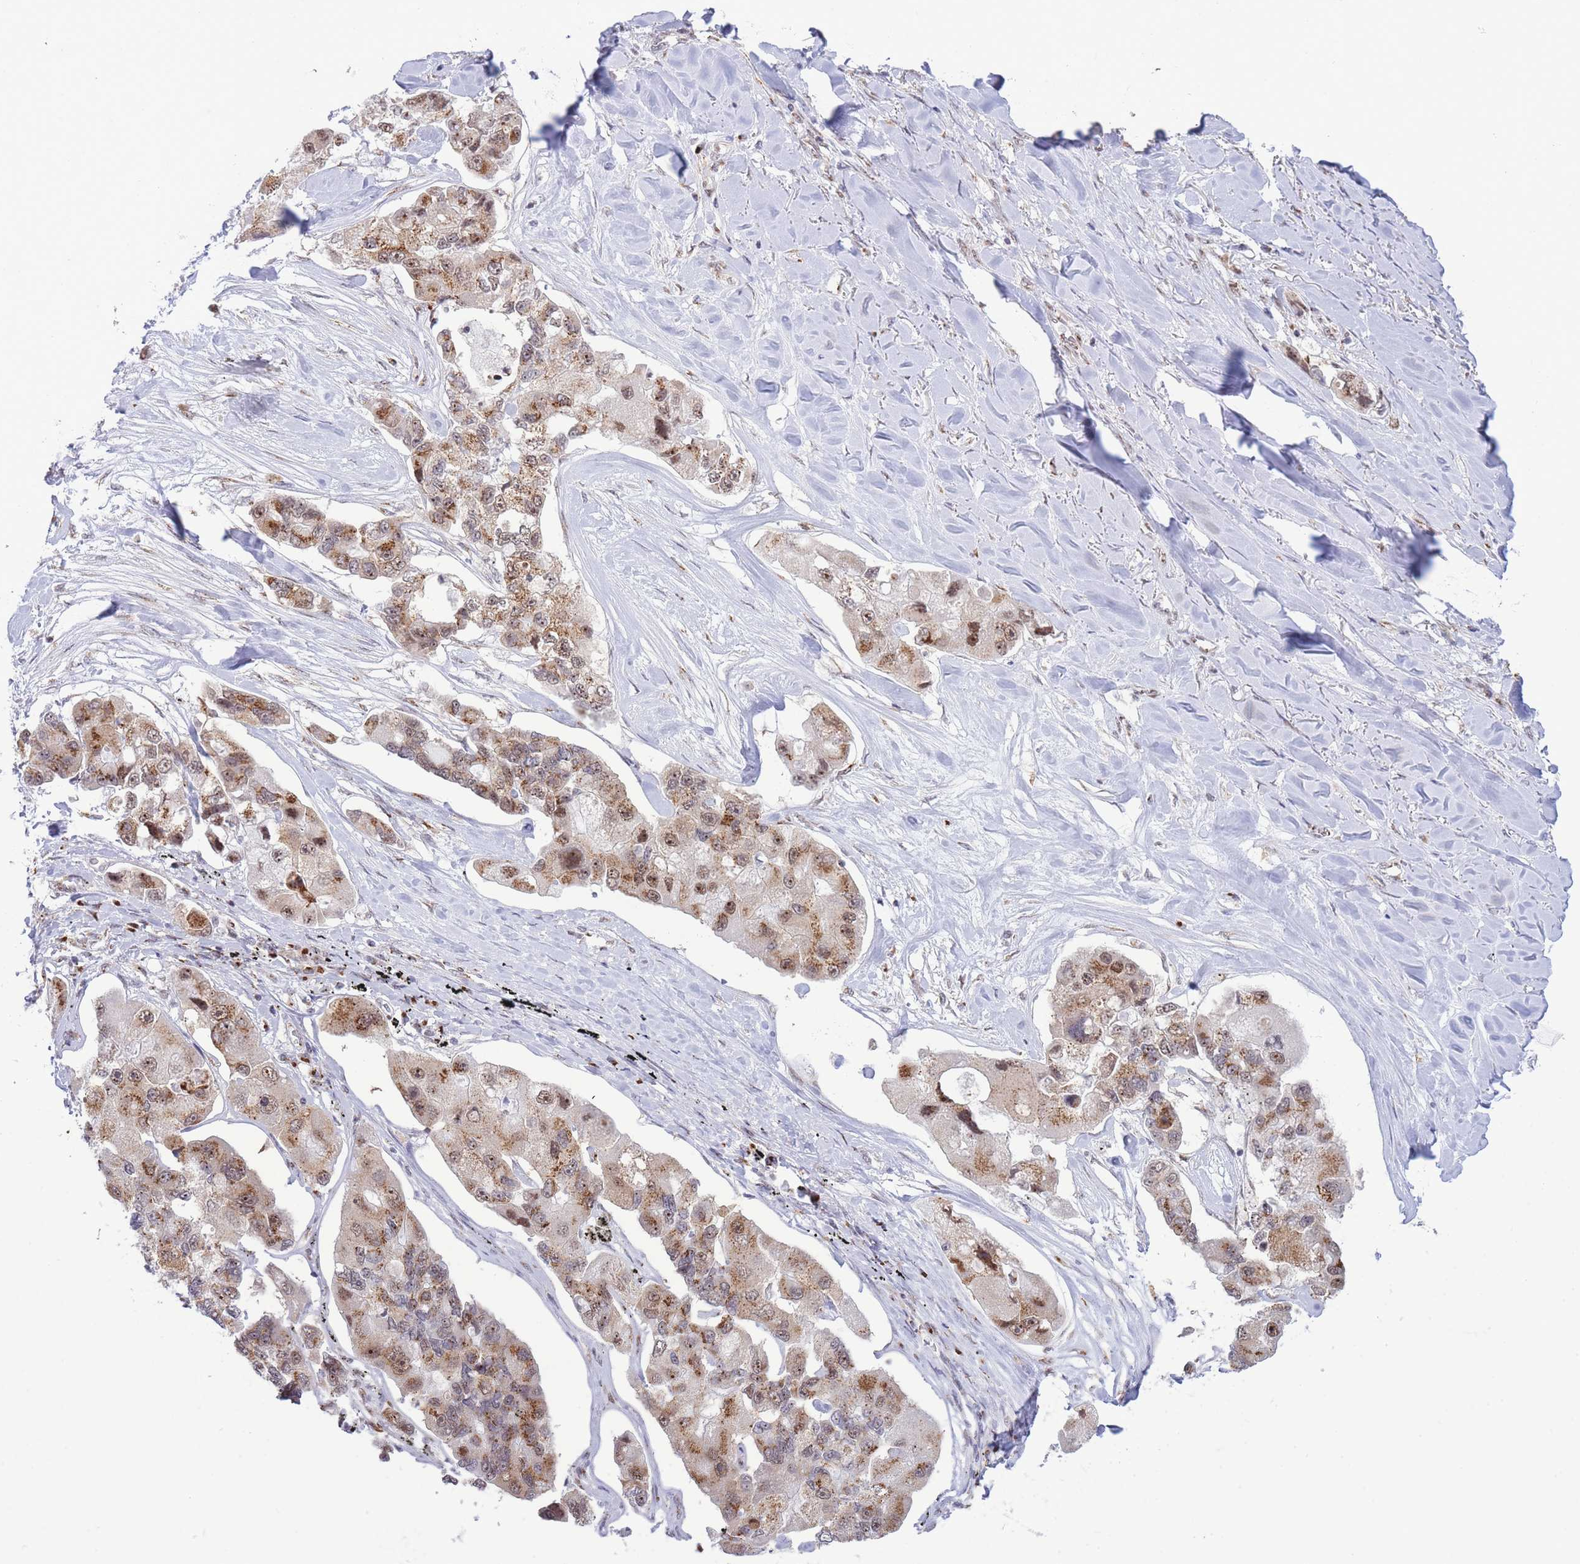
{"staining": {"intensity": "moderate", "quantity": ">75%", "location": "cytoplasmic/membranous,nuclear"}, "tissue": "lung cancer", "cell_type": "Tumor cells", "image_type": "cancer", "snomed": [{"axis": "morphology", "description": "Adenocarcinoma, NOS"}, {"axis": "topography", "description": "Lung"}], "caption": "Approximately >75% of tumor cells in lung cancer (adenocarcinoma) exhibit moderate cytoplasmic/membranous and nuclear protein positivity as visualized by brown immunohistochemical staining.", "gene": "INO80C", "patient": {"sex": "female", "age": 54}}